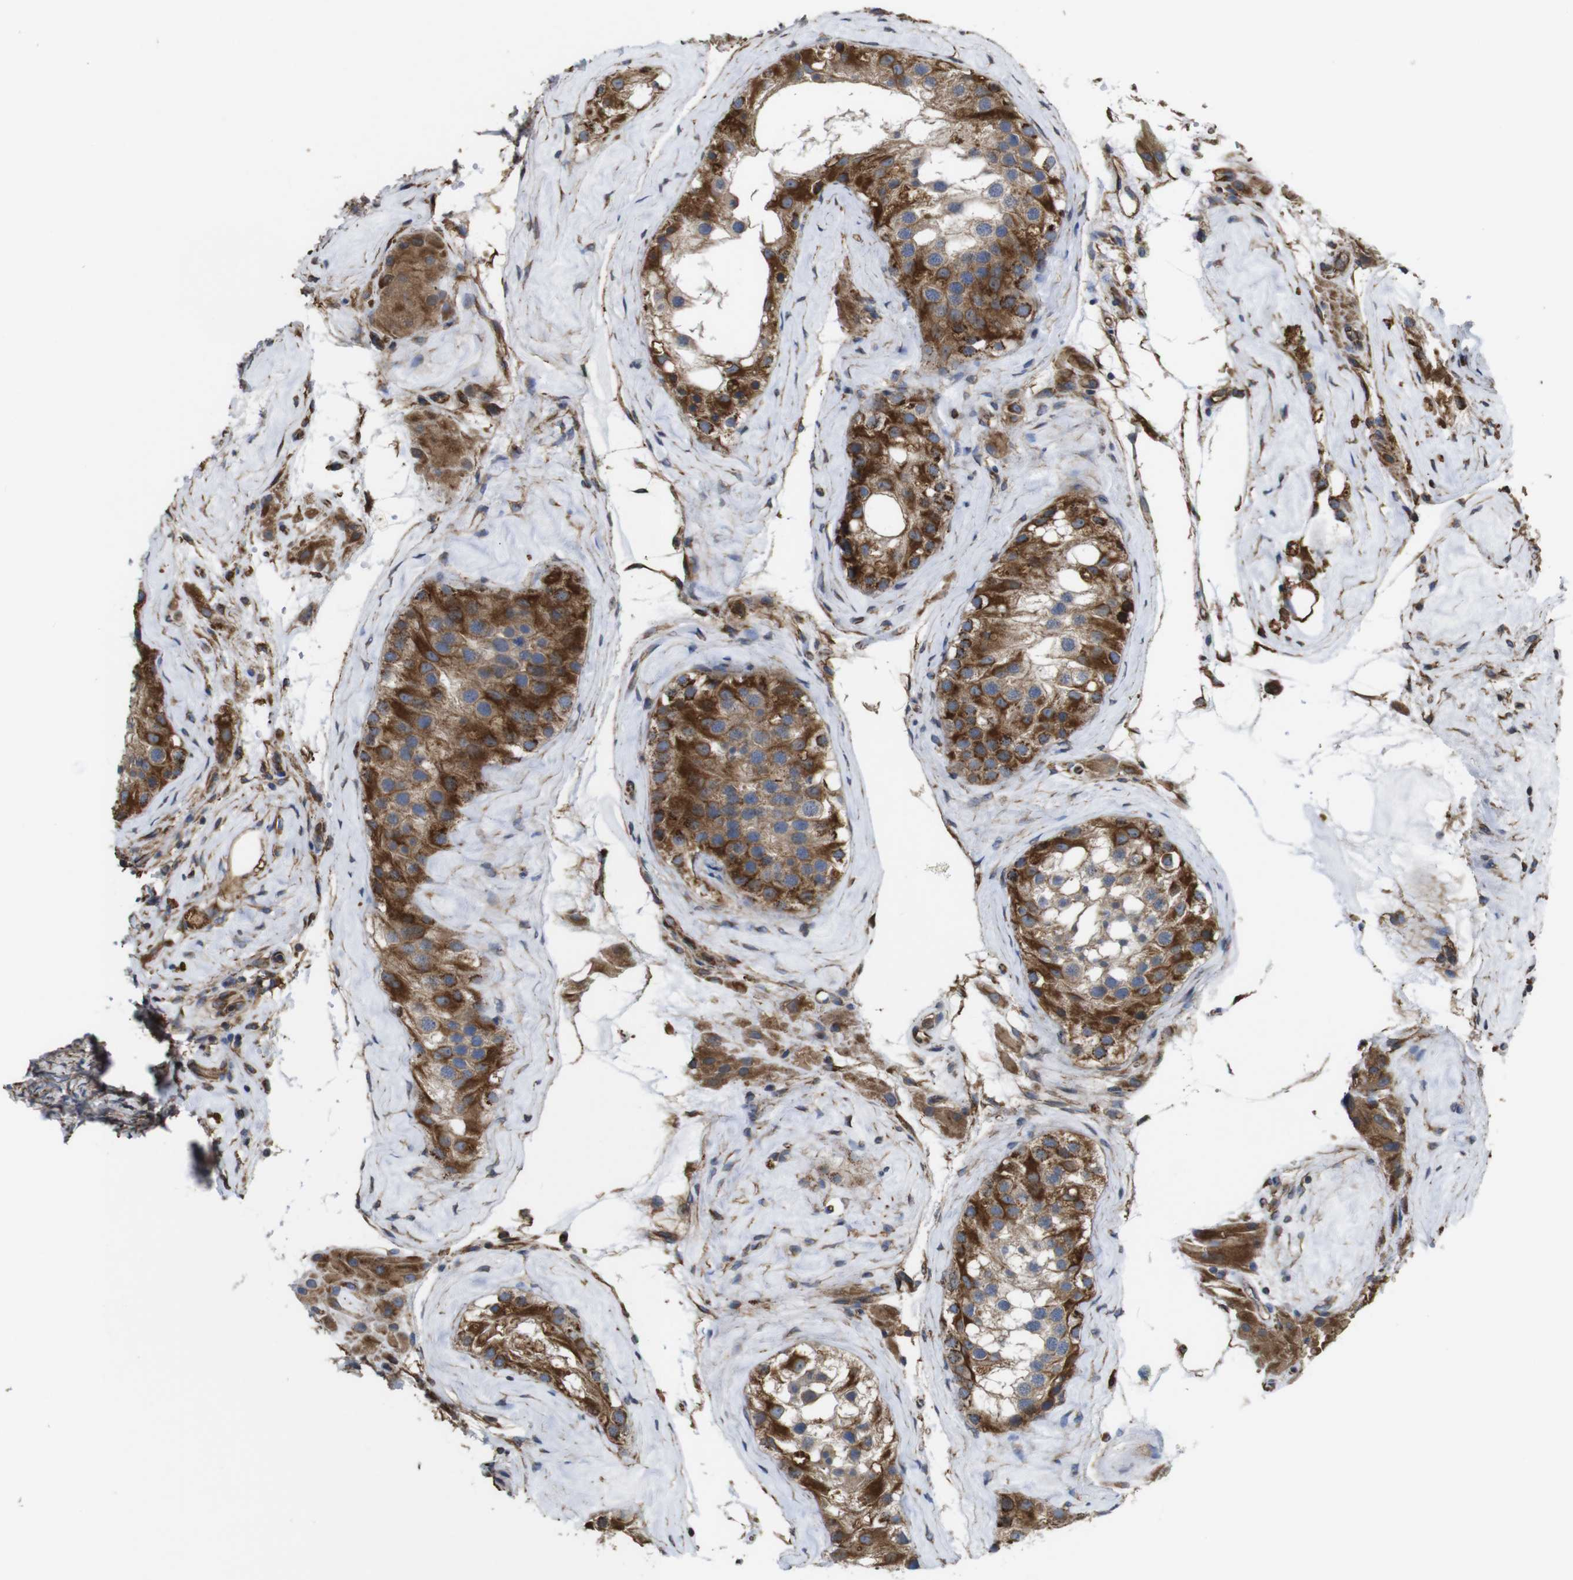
{"staining": {"intensity": "strong", "quantity": ">75%", "location": "cytoplasmic/membranous"}, "tissue": "testis", "cell_type": "Cells in seminiferous ducts", "image_type": "normal", "snomed": [{"axis": "morphology", "description": "Normal tissue, NOS"}, {"axis": "morphology", "description": "Seminoma, NOS"}, {"axis": "topography", "description": "Testis"}], "caption": "Testis stained for a protein demonstrates strong cytoplasmic/membranous positivity in cells in seminiferous ducts. The staining is performed using DAB brown chromogen to label protein expression. The nuclei are counter-stained blue using hematoxylin.", "gene": "POMK", "patient": {"sex": "male", "age": 71}}